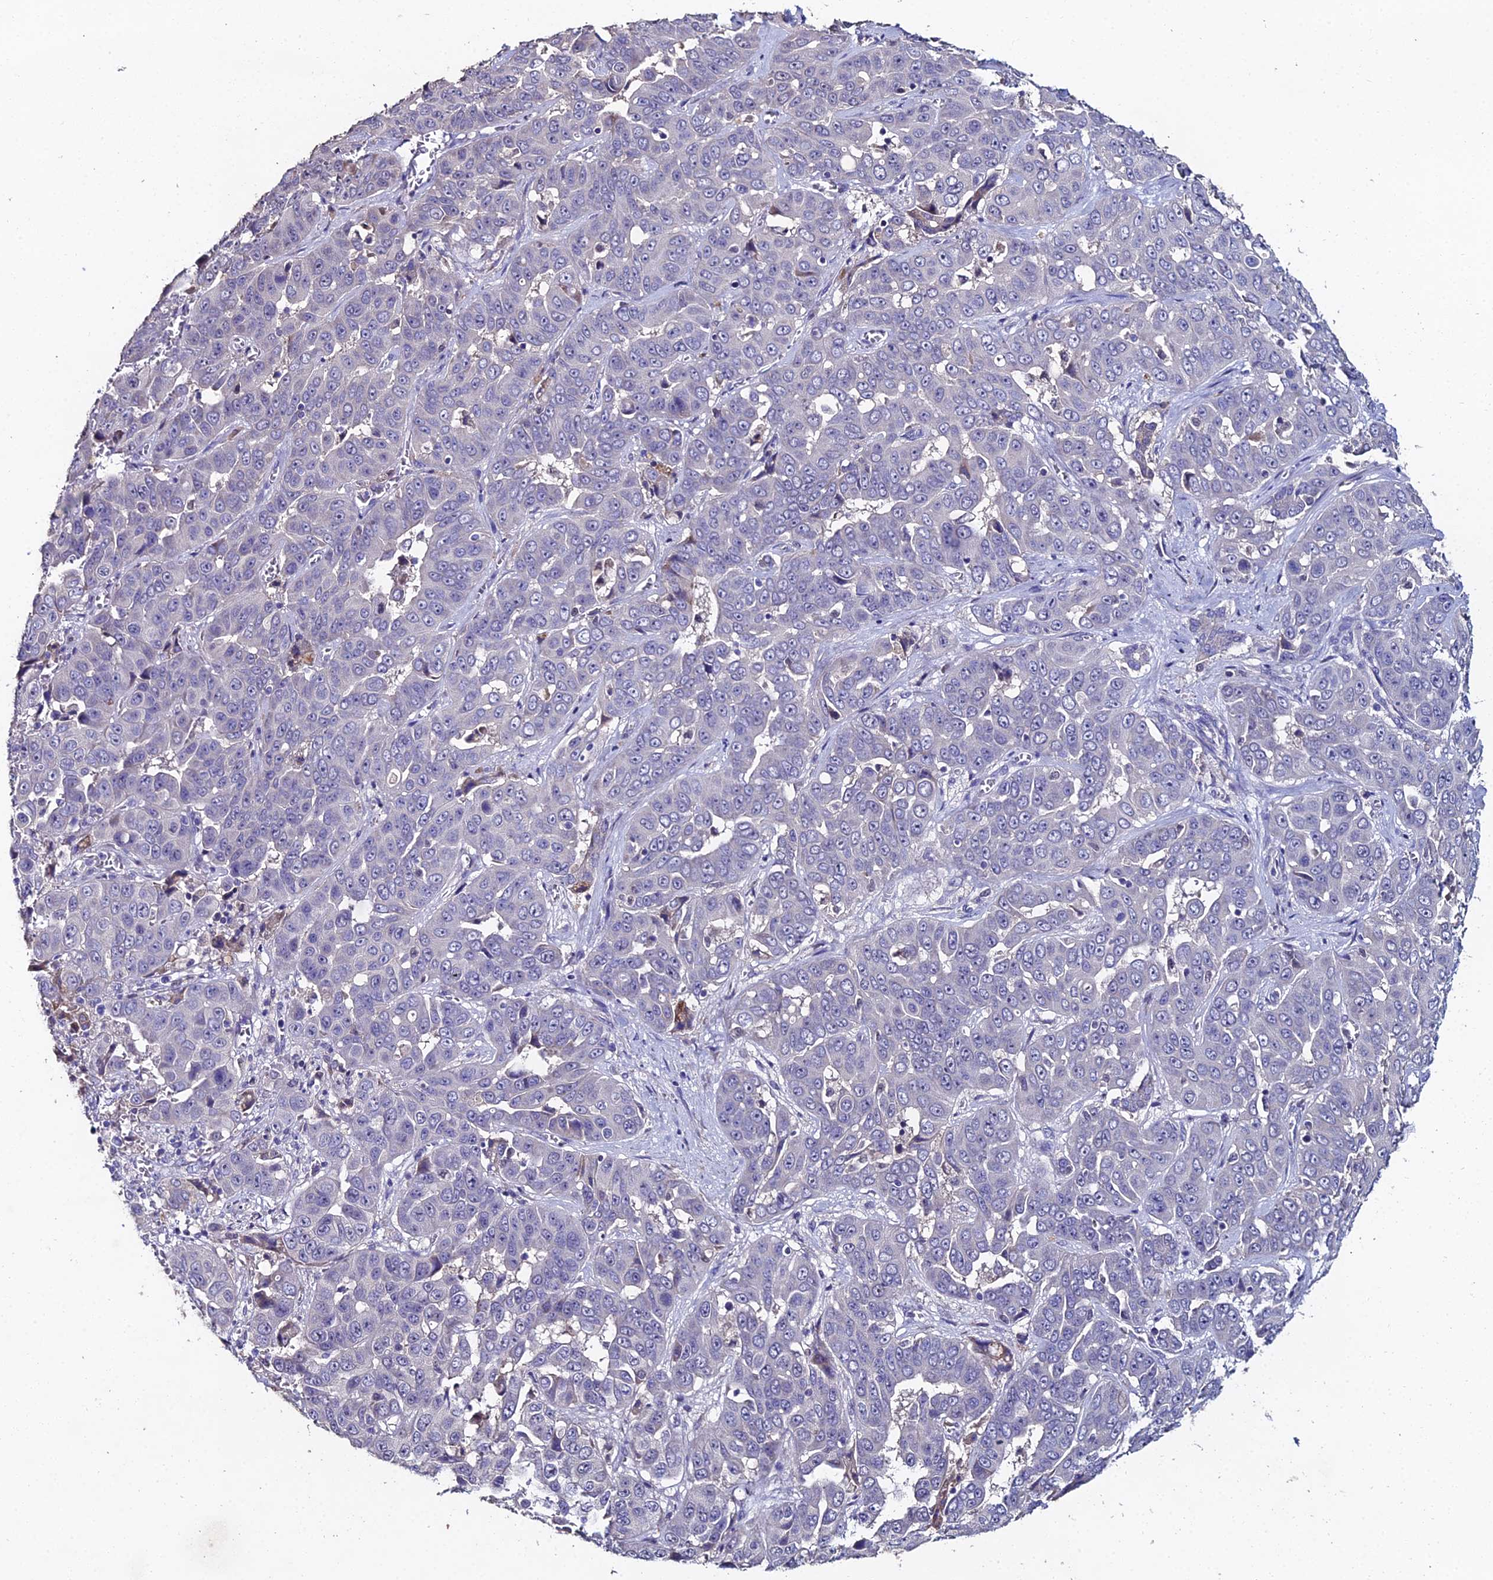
{"staining": {"intensity": "negative", "quantity": "none", "location": "none"}, "tissue": "liver cancer", "cell_type": "Tumor cells", "image_type": "cancer", "snomed": [{"axis": "morphology", "description": "Cholangiocarcinoma"}, {"axis": "topography", "description": "Liver"}], "caption": "High magnification brightfield microscopy of liver cancer (cholangiocarcinoma) stained with DAB (brown) and counterstained with hematoxylin (blue): tumor cells show no significant expression.", "gene": "ESRRG", "patient": {"sex": "female", "age": 52}}